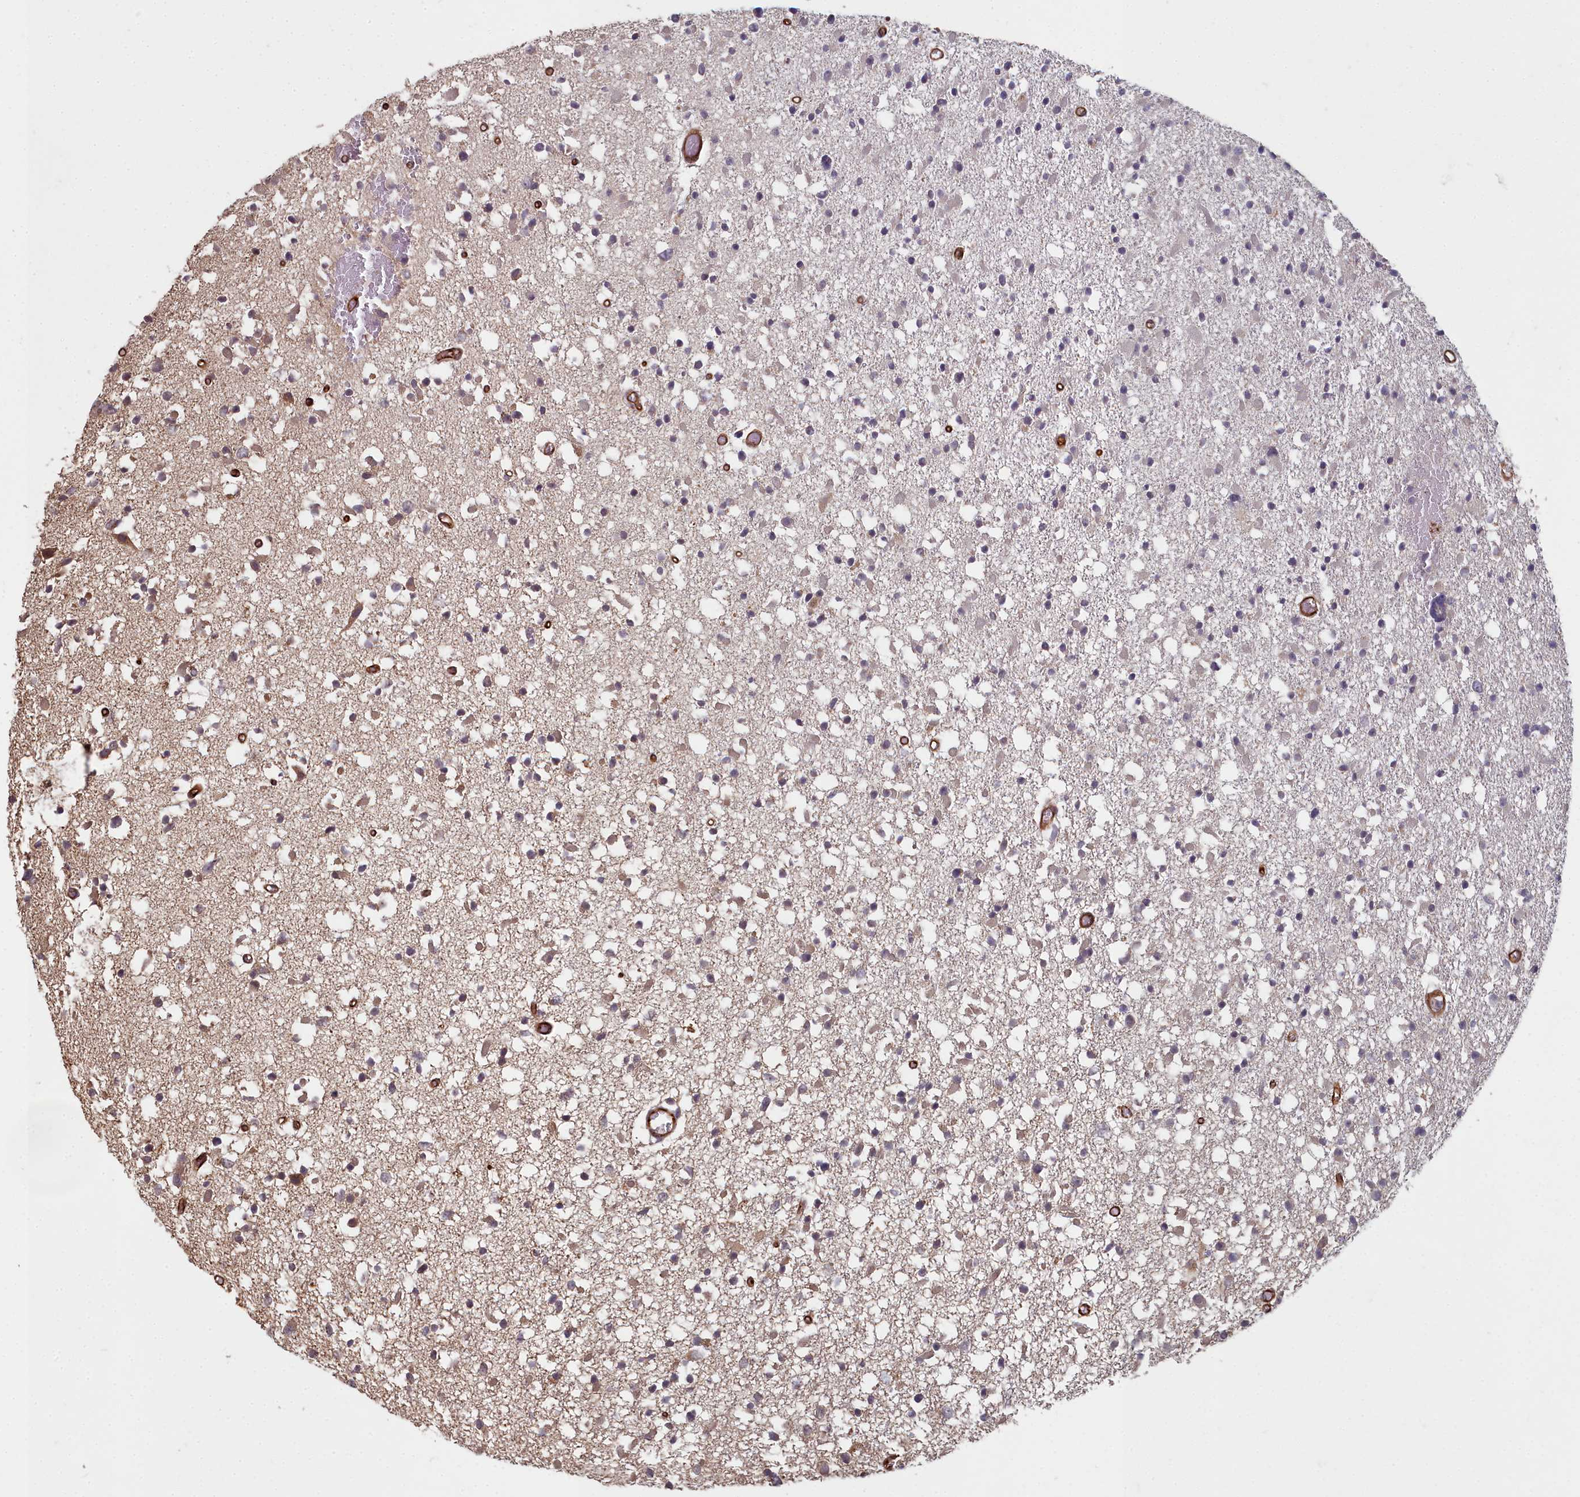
{"staining": {"intensity": "moderate", "quantity": "<25%", "location": "cytoplasmic/membranous"}, "tissue": "glioma", "cell_type": "Tumor cells", "image_type": "cancer", "snomed": [{"axis": "morphology", "description": "Glioma, malignant, Low grade"}, {"axis": "topography", "description": "Brain"}], "caption": "Tumor cells exhibit moderate cytoplasmic/membranous expression in about <25% of cells in low-grade glioma (malignant).", "gene": "TSPYL4", "patient": {"sex": "female", "age": 22}}